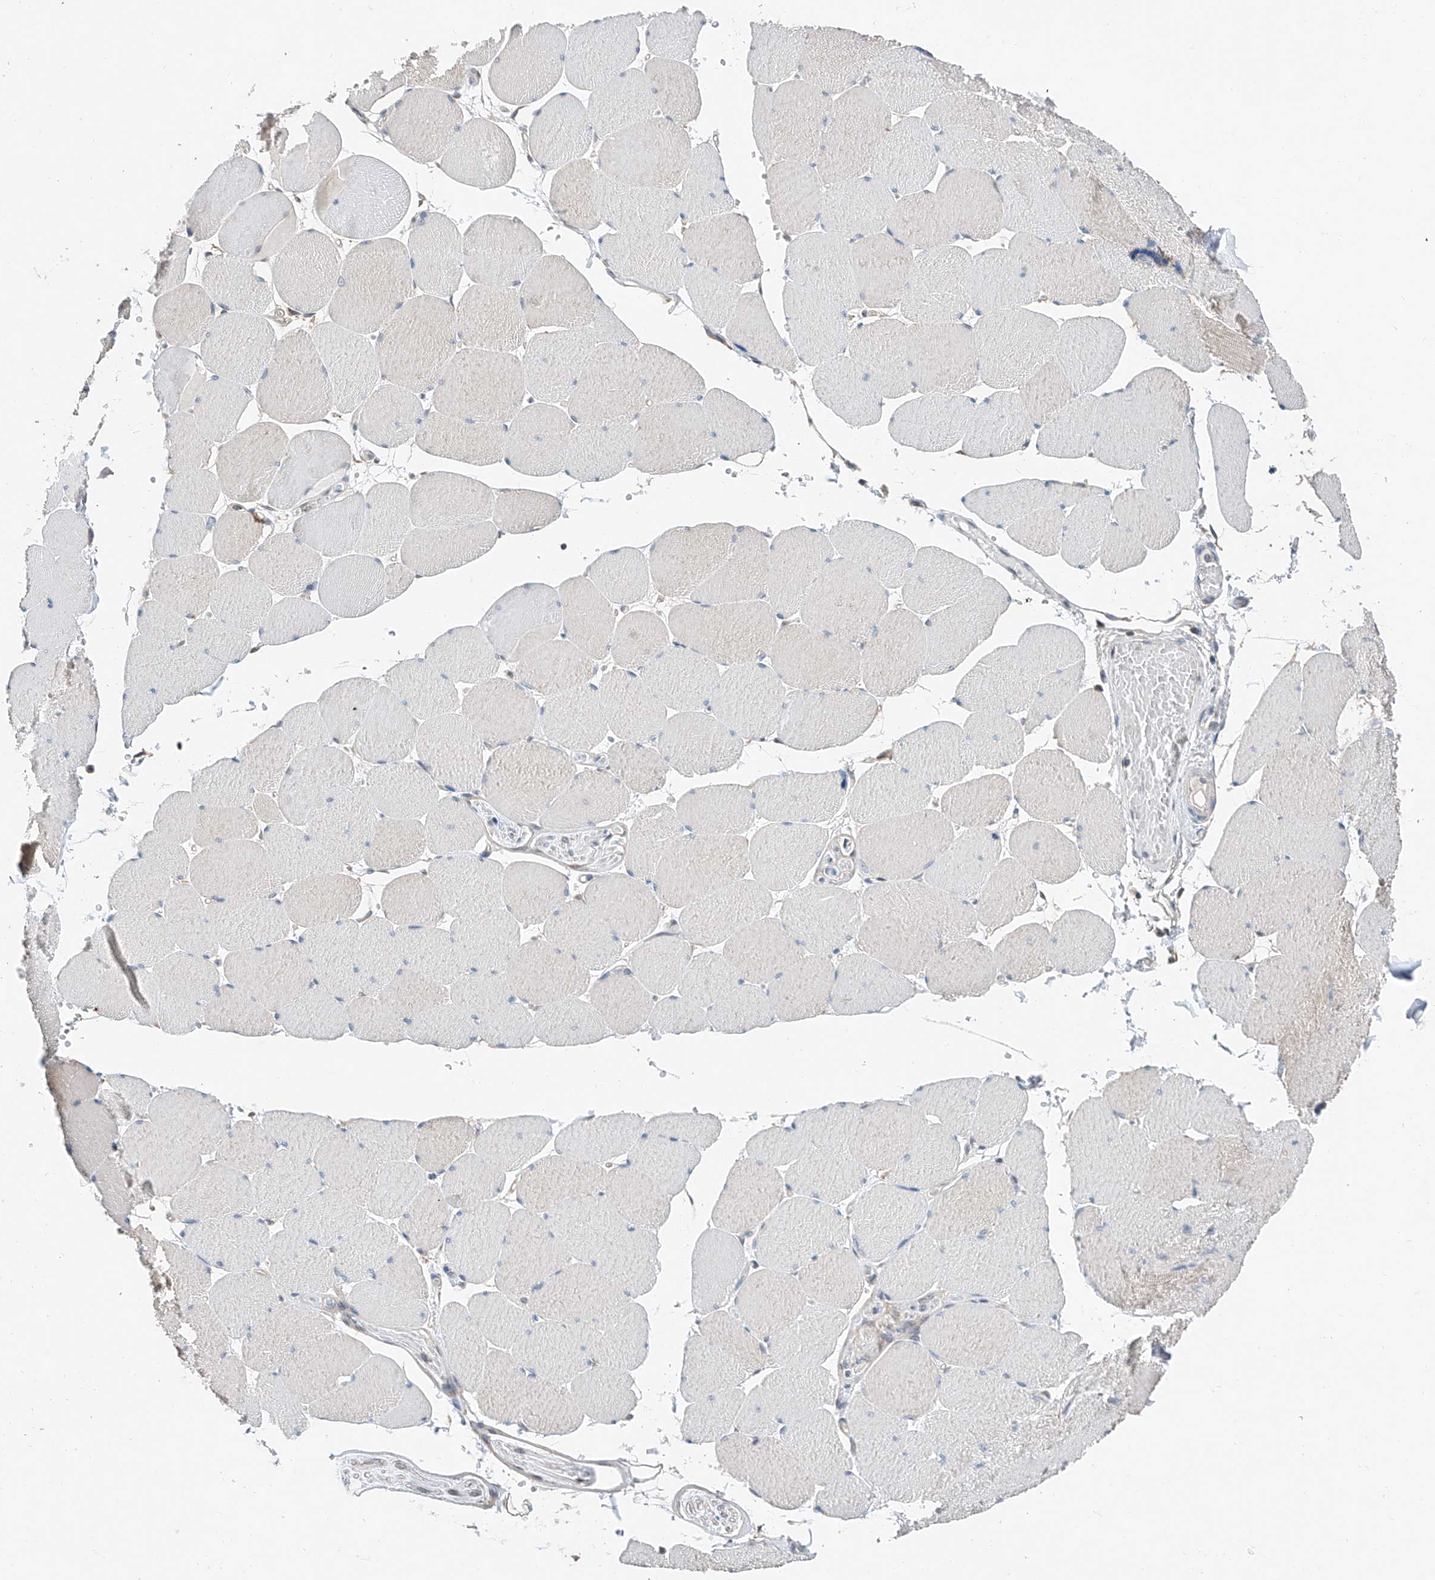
{"staining": {"intensity": "negative", "quantity": "none", "location": "none"}, "tissue": "skeletal muscle", "cell_type": "Myocytes", "image_type": "normal", "snomed": [{"axis": "morphology", "description": "Normal tissue, NOS"}, {"axis": "topography", "description": "Skeletal muscle"}, {"axis": "topography", "description": "Head-Neck"}], "caption": "This is a micrograph of IHC staining of unremarkable skeletal muscle, which shows no positivity in myocytes. The staining is performed using DAB (3,3'-diaminobenzidine) brown chromogen with nuclei counter-stained in using hematoxylin.", "gene": "FUCA2", "patient": {"sex": "male", "age": 66}}